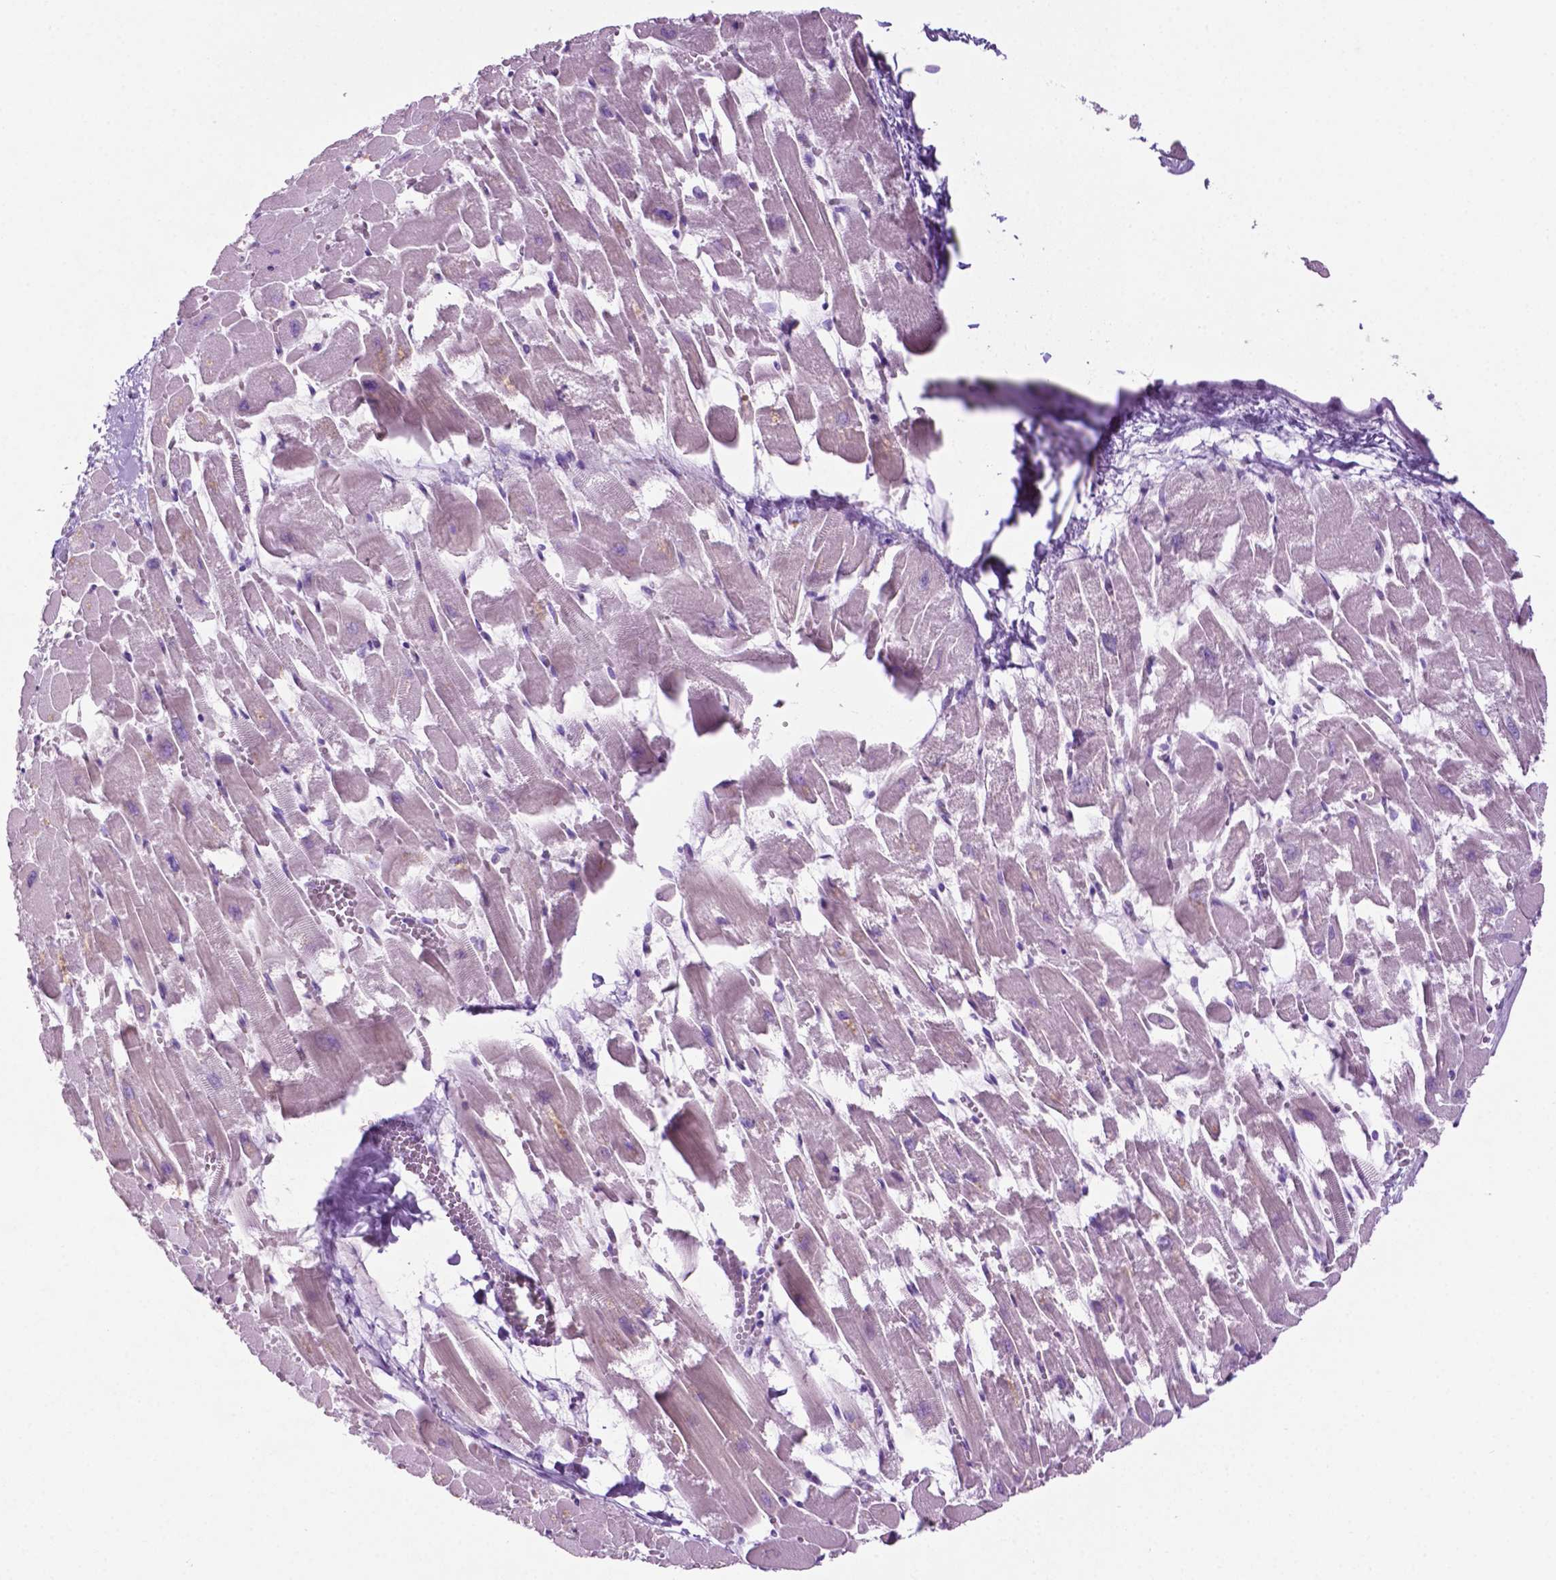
{"staining": {"intensity": "negative", "quantity": "none", "location": "none"}, "tissue": "heart muscle", "cell_type": "Cardiomyocytes", "image_type": "normal", "snomed": [{"axis": "morphology", "description": "Normal tissue, NOS"}, {"axis": "topography", "description": "Heart"}], "caption": "An IHC photomicrograph of unremarkable heart muscle is shown. There is no staining in cardiomyocytes of heart muscle. Nuclei are stained in blue.", "gene": "PHGR1", "patient": {"sex": "female", "age": 52}}